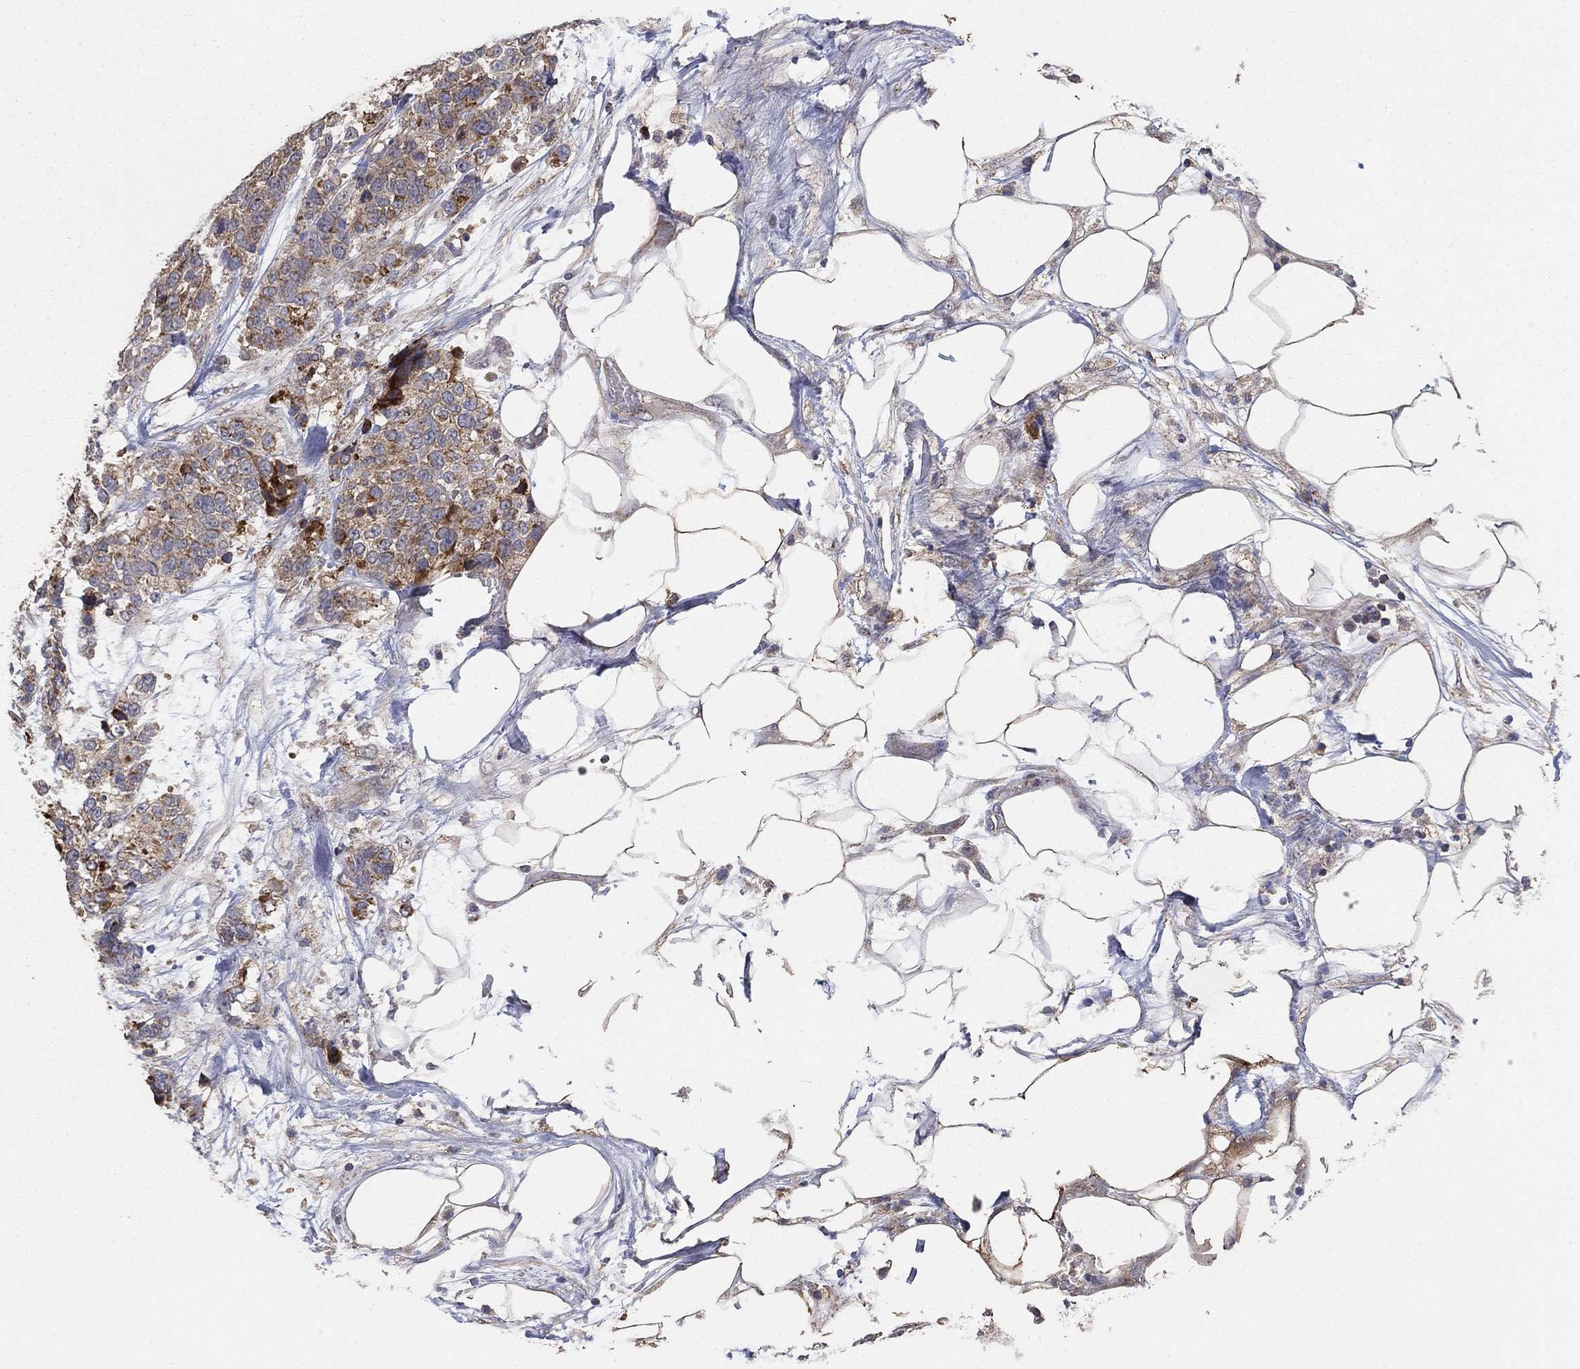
{"staining": {"intensity": "weak", "quantity": ">75%", "location": "cytoplasmic/membranous"}, "tissue": "urothelial cancer", "cell_type": "Tumor cells", "image_type": "cancer", "snomed": [{"axis": "morphology", "description": "Urothelial carcinoma, High grade"}, {"axis": "topography", "description": "Urinary bladder"}], "caption": "High-power microscopy captured an immunohistochemistry image of high-grade urothelial carcinoma, revealing weak cytoplasmic/membranous positivity in approximately >75% of tumor cells. The protein is shown in brown color, while the nuclei are stained blue.", "gene": "GPSM1", "patient": {"sex": "male", "age": 77}}